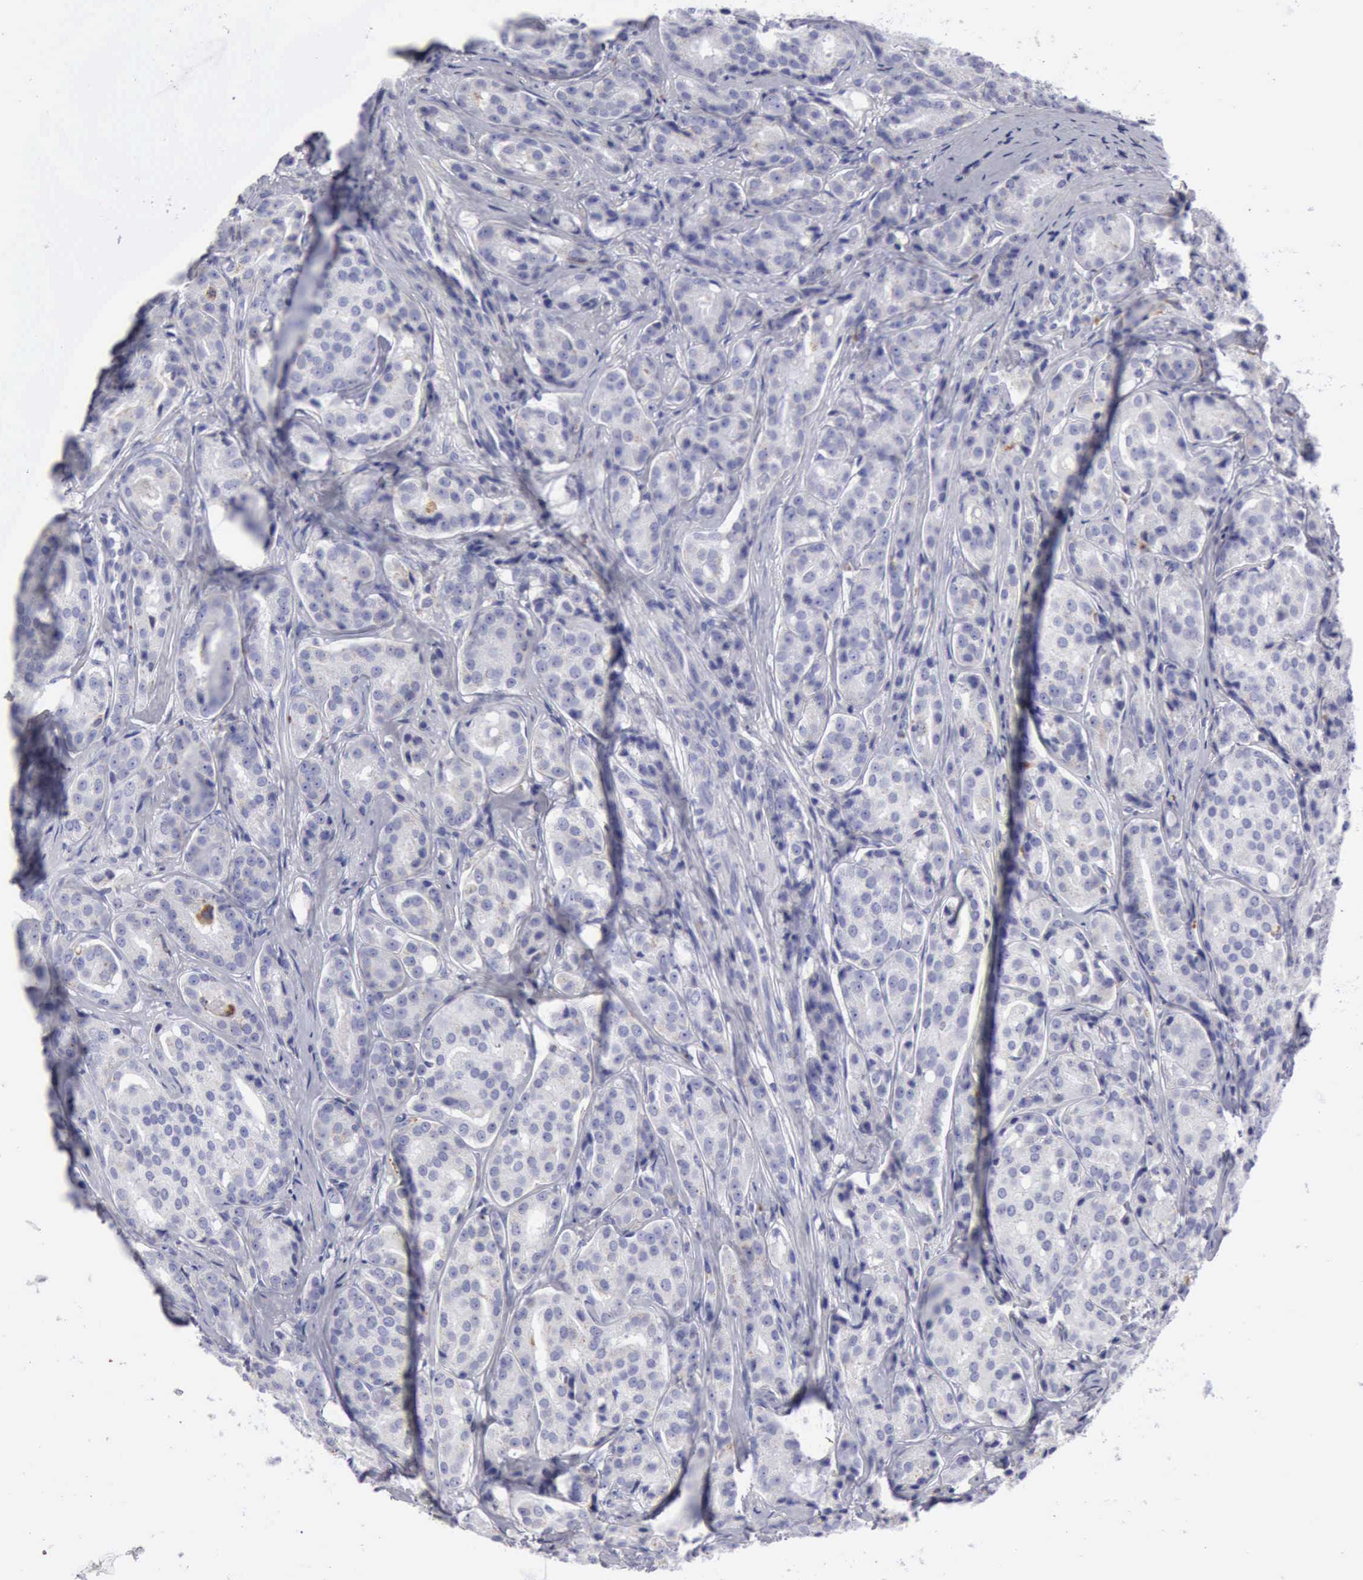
{"staining": {"intensity": "negative", "quantity": "none", "location": "none"}, "tissue": "prostate cancer", "cell_type": "Tumor cells", "image_type": "cancer", "snomed": [{"axis": "morphology", "description": "Adenocarcinoma, High grade"}, {"axis": "topography", "description": "Prostate"}], "caption": "High magnification brightfield microscopy of prostate cancer stained with DAB (brown) and counterstained with hematoxylin (blue): tumor cells show no significant staining.", "gene": "CTSS", "patient": {"sex": "male", "age": 64}}